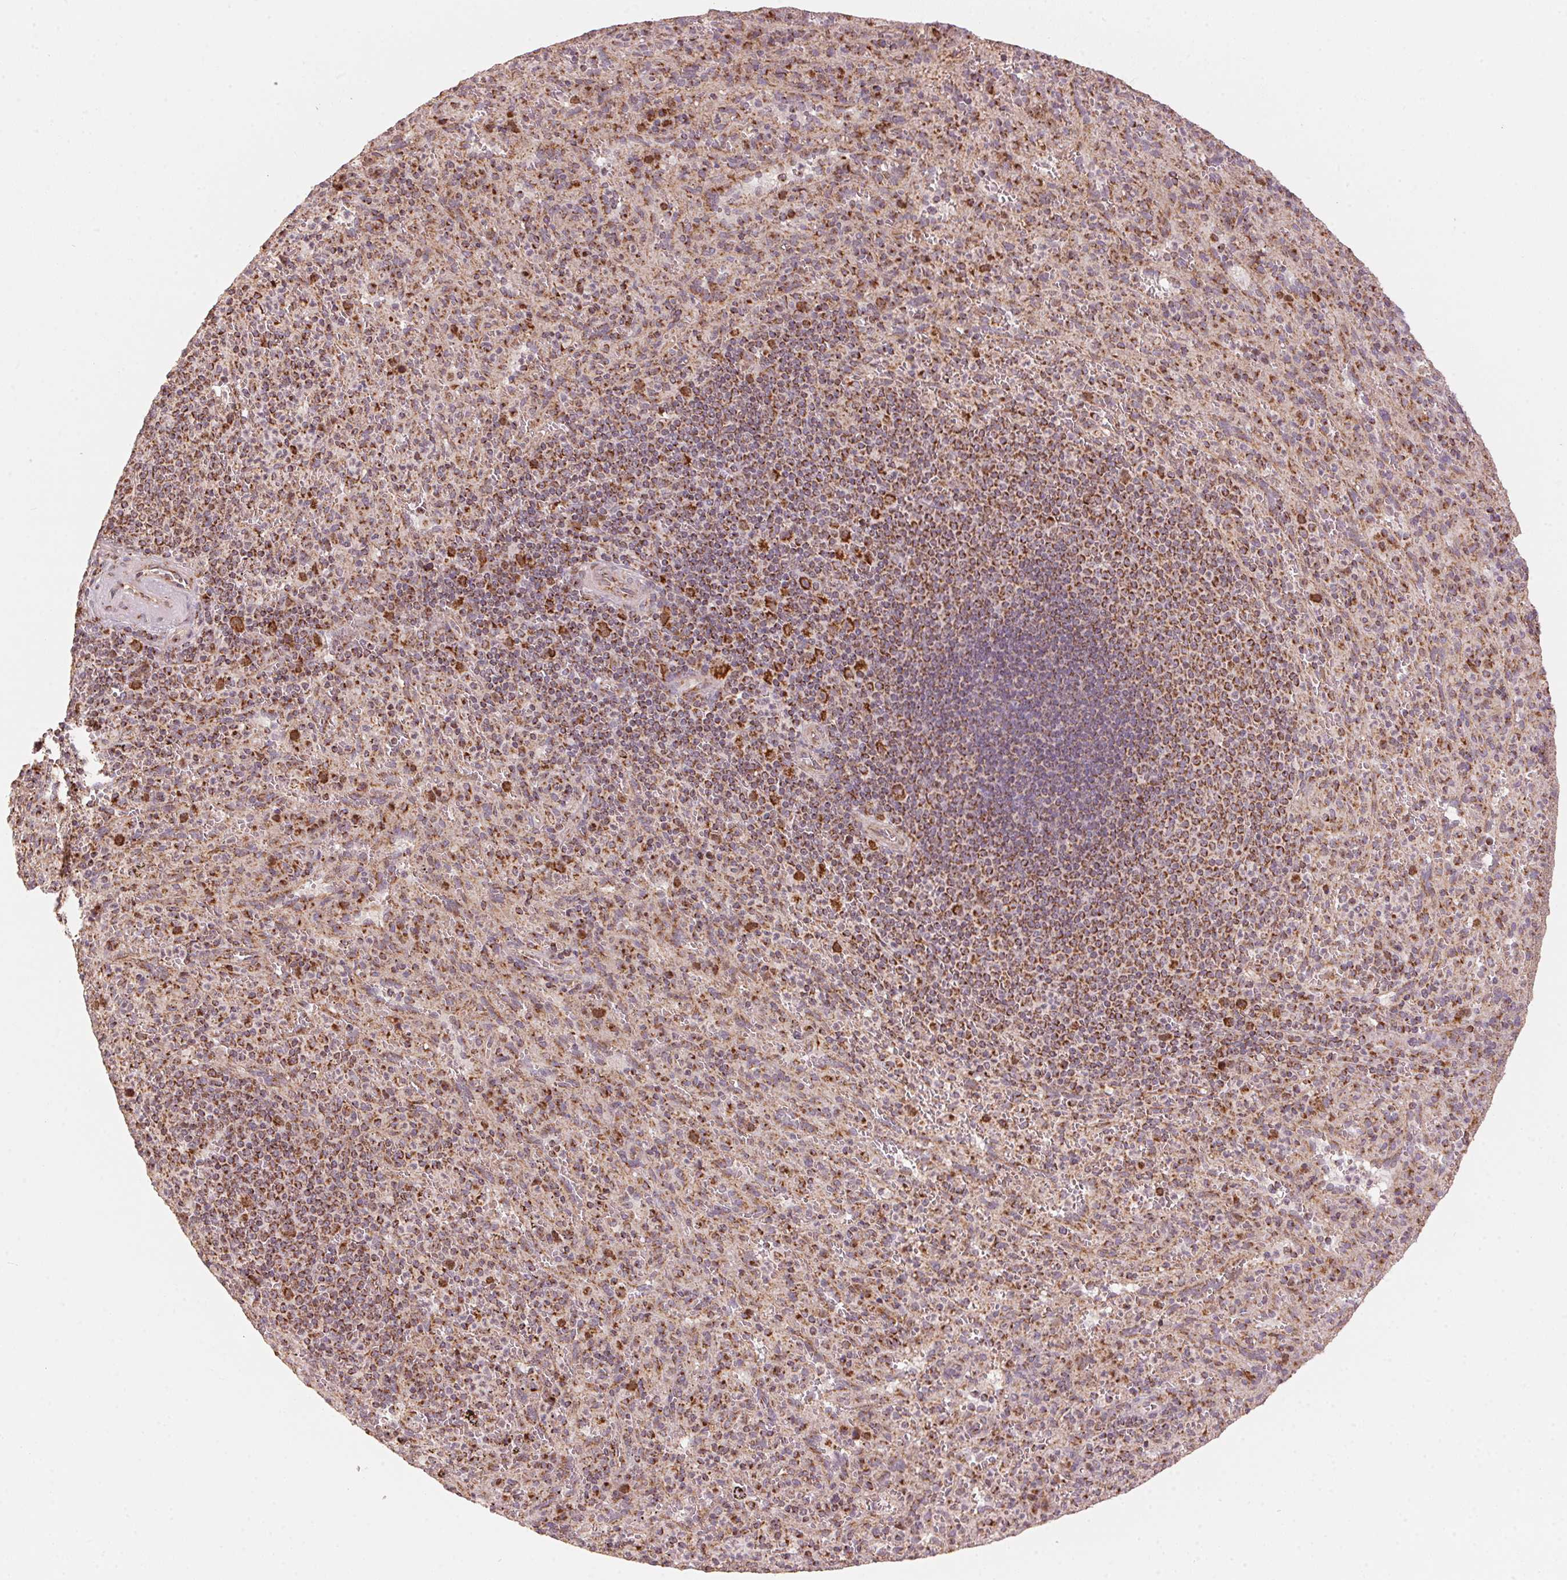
{"staining": {"intensity": "moderate", "quantity": "25%-75%", "location": "cytoplasmic/membranous"}, "tissue": "spleen", "cell_type": "Cells in red pulp", "image_type": "normal", "snomed": [{"axis": "morphology", "description": "Normal tissue, NOS"}, {"axis": "topography", "description": "Spleen"}], "caption": "Brown immunohistochemical staining in unremarkable spleen demonstrates moderate cytoplasmic/membranous staining in about 25%-75% of cells in red pulp. Nuclei are stained in blue.", "gene": "TOMM70", "patient": {"sex": "male", "age": 57}}